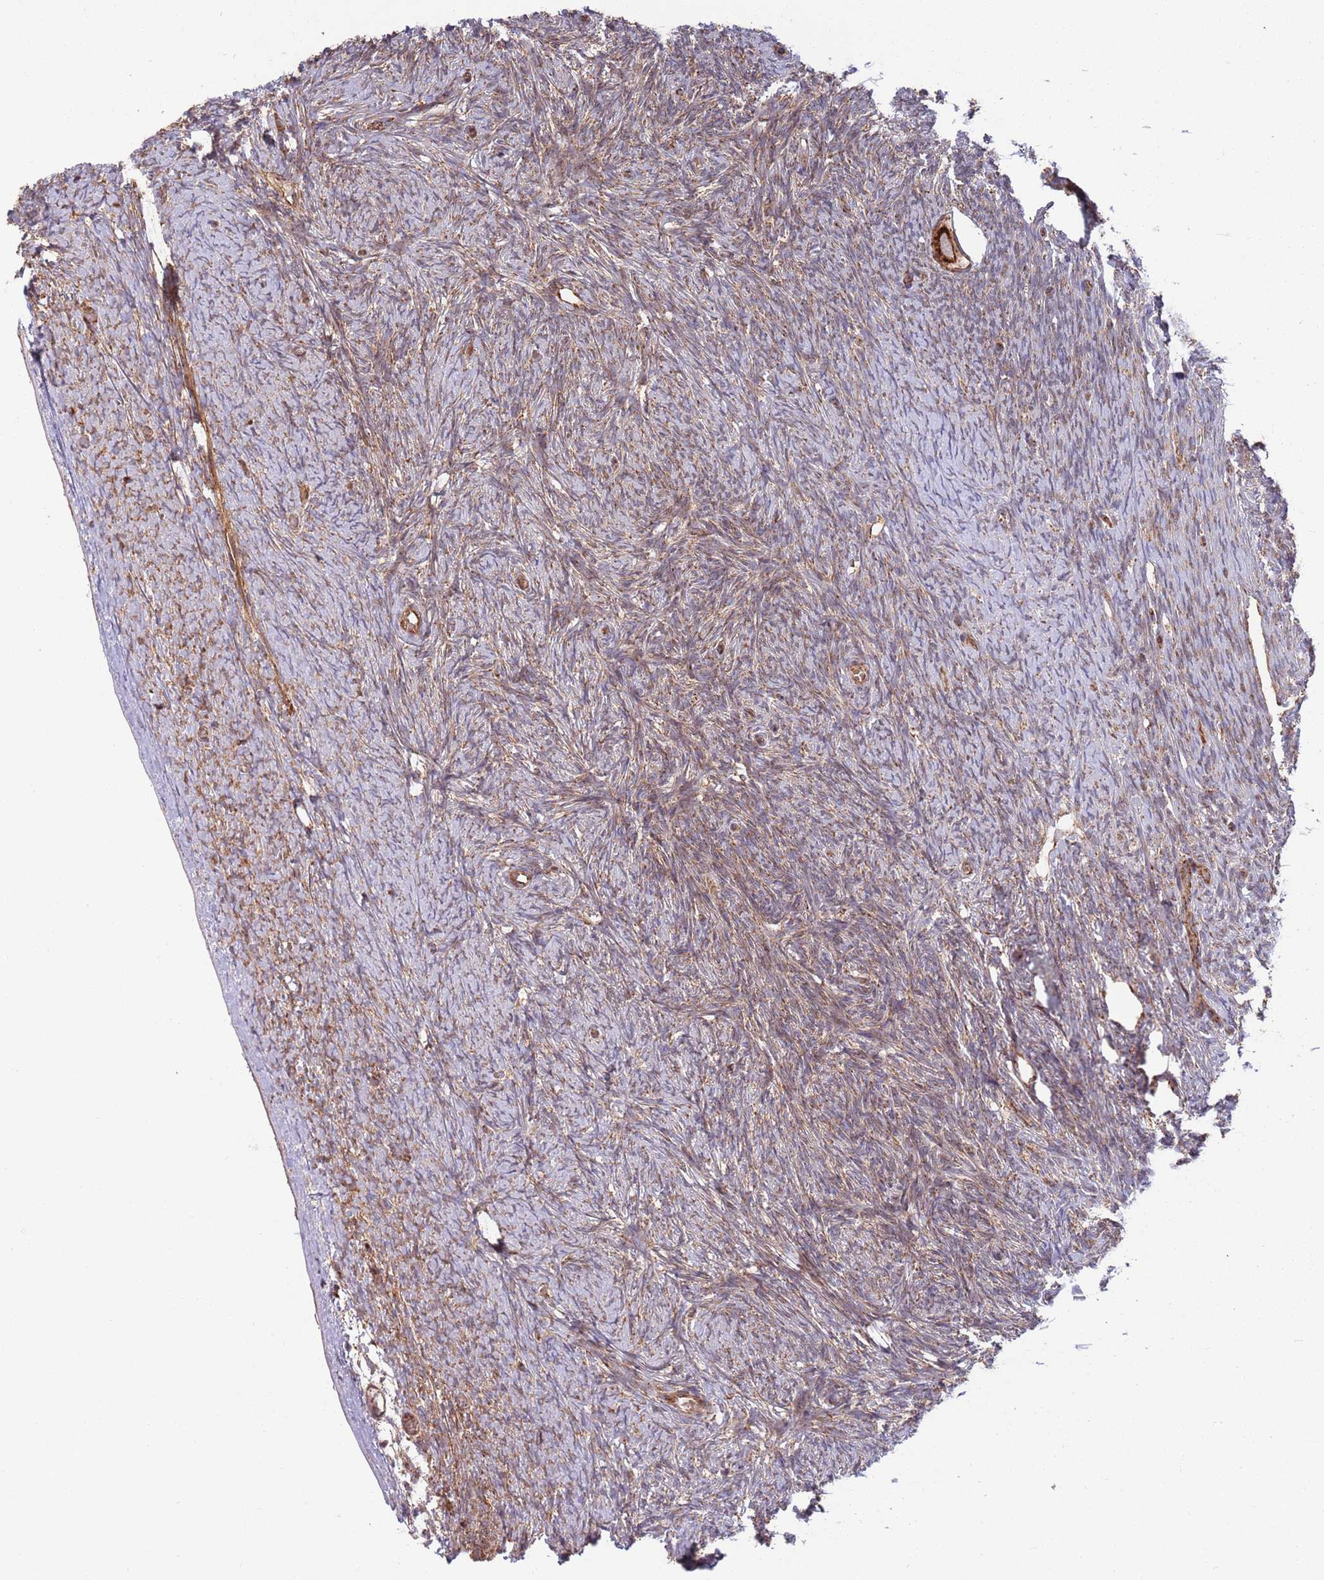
{"staining": {"intensity": "strong", "quantity": ">75%", "location": "cytoplasmic/membranous"}, "tissue": "ovary", "cell_type": "Follicle cells", "image_type": "normal", "snomed": [{"axis": "morphology", "description": "Normal tissue, NOS"}, {"axis": "topography", "description": "Ovary"}], "caption": "IHC of unremarkable ovary demonstrates high levels of strong cytoplasmic/membranous staining in about >75% of follicle cells. (DAB (3,3'-diaminobenzidine) IHC, brown staining for protein, blue staining for nuclei).", "gene": "ATP5PD", "patient": {"sex": "female", "age": 44}}